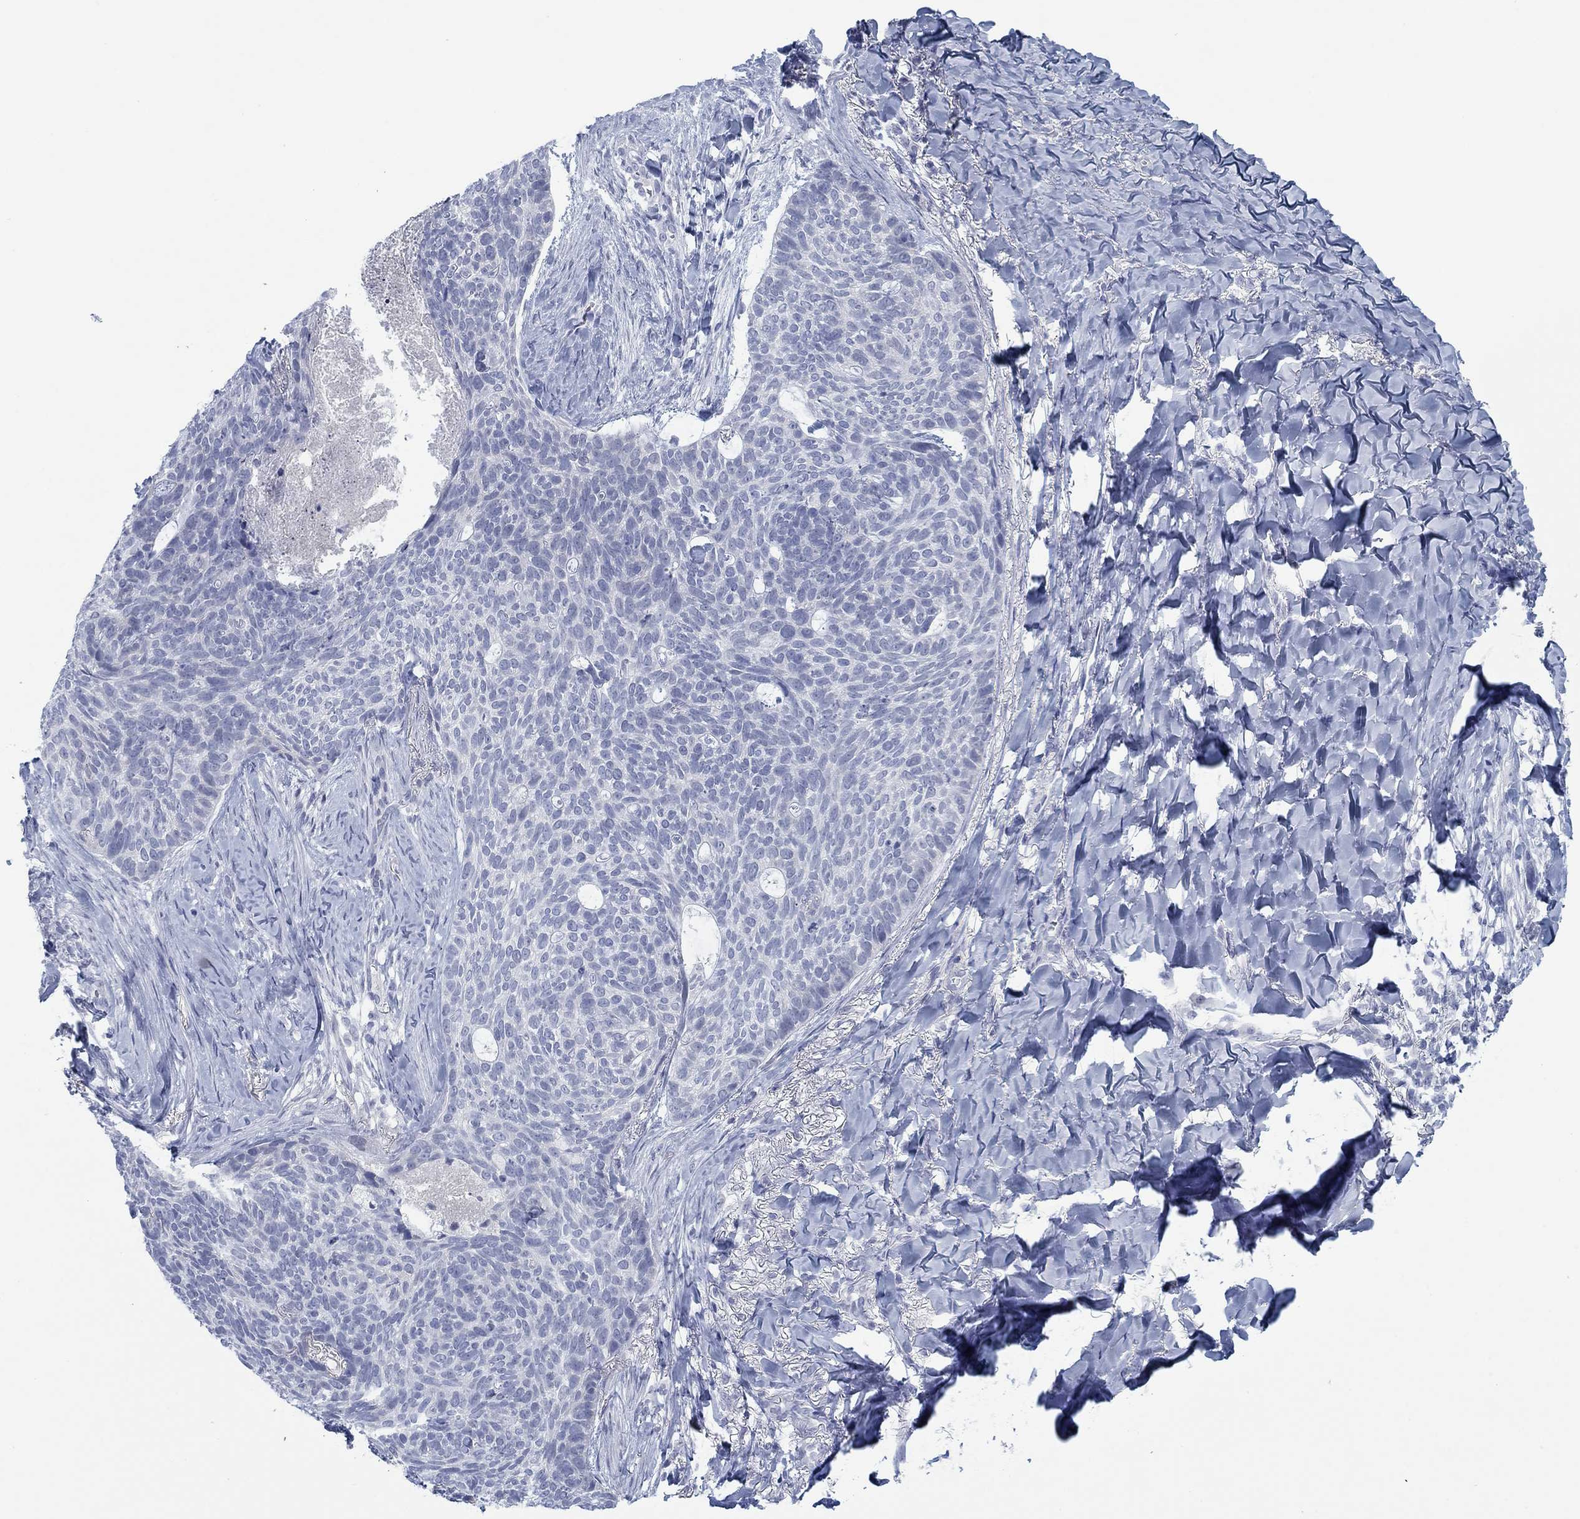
{"staining": {"intensity": "negative", "quantity": "none", "location": "none"}, "tissue": "skin cancer", "cell_type": "Tumor cells", "image_type": "cancer", "snomed": [{"axis": "morphology", "description": "Basal cell carcinoma"}, {"axis": "topography", "description": "Skin"}], "caption": "There is no significant positivity in tumor cells of skin cancer.", "gene": "DNAL1", "patient": {"sex": "female", "age": 69}}